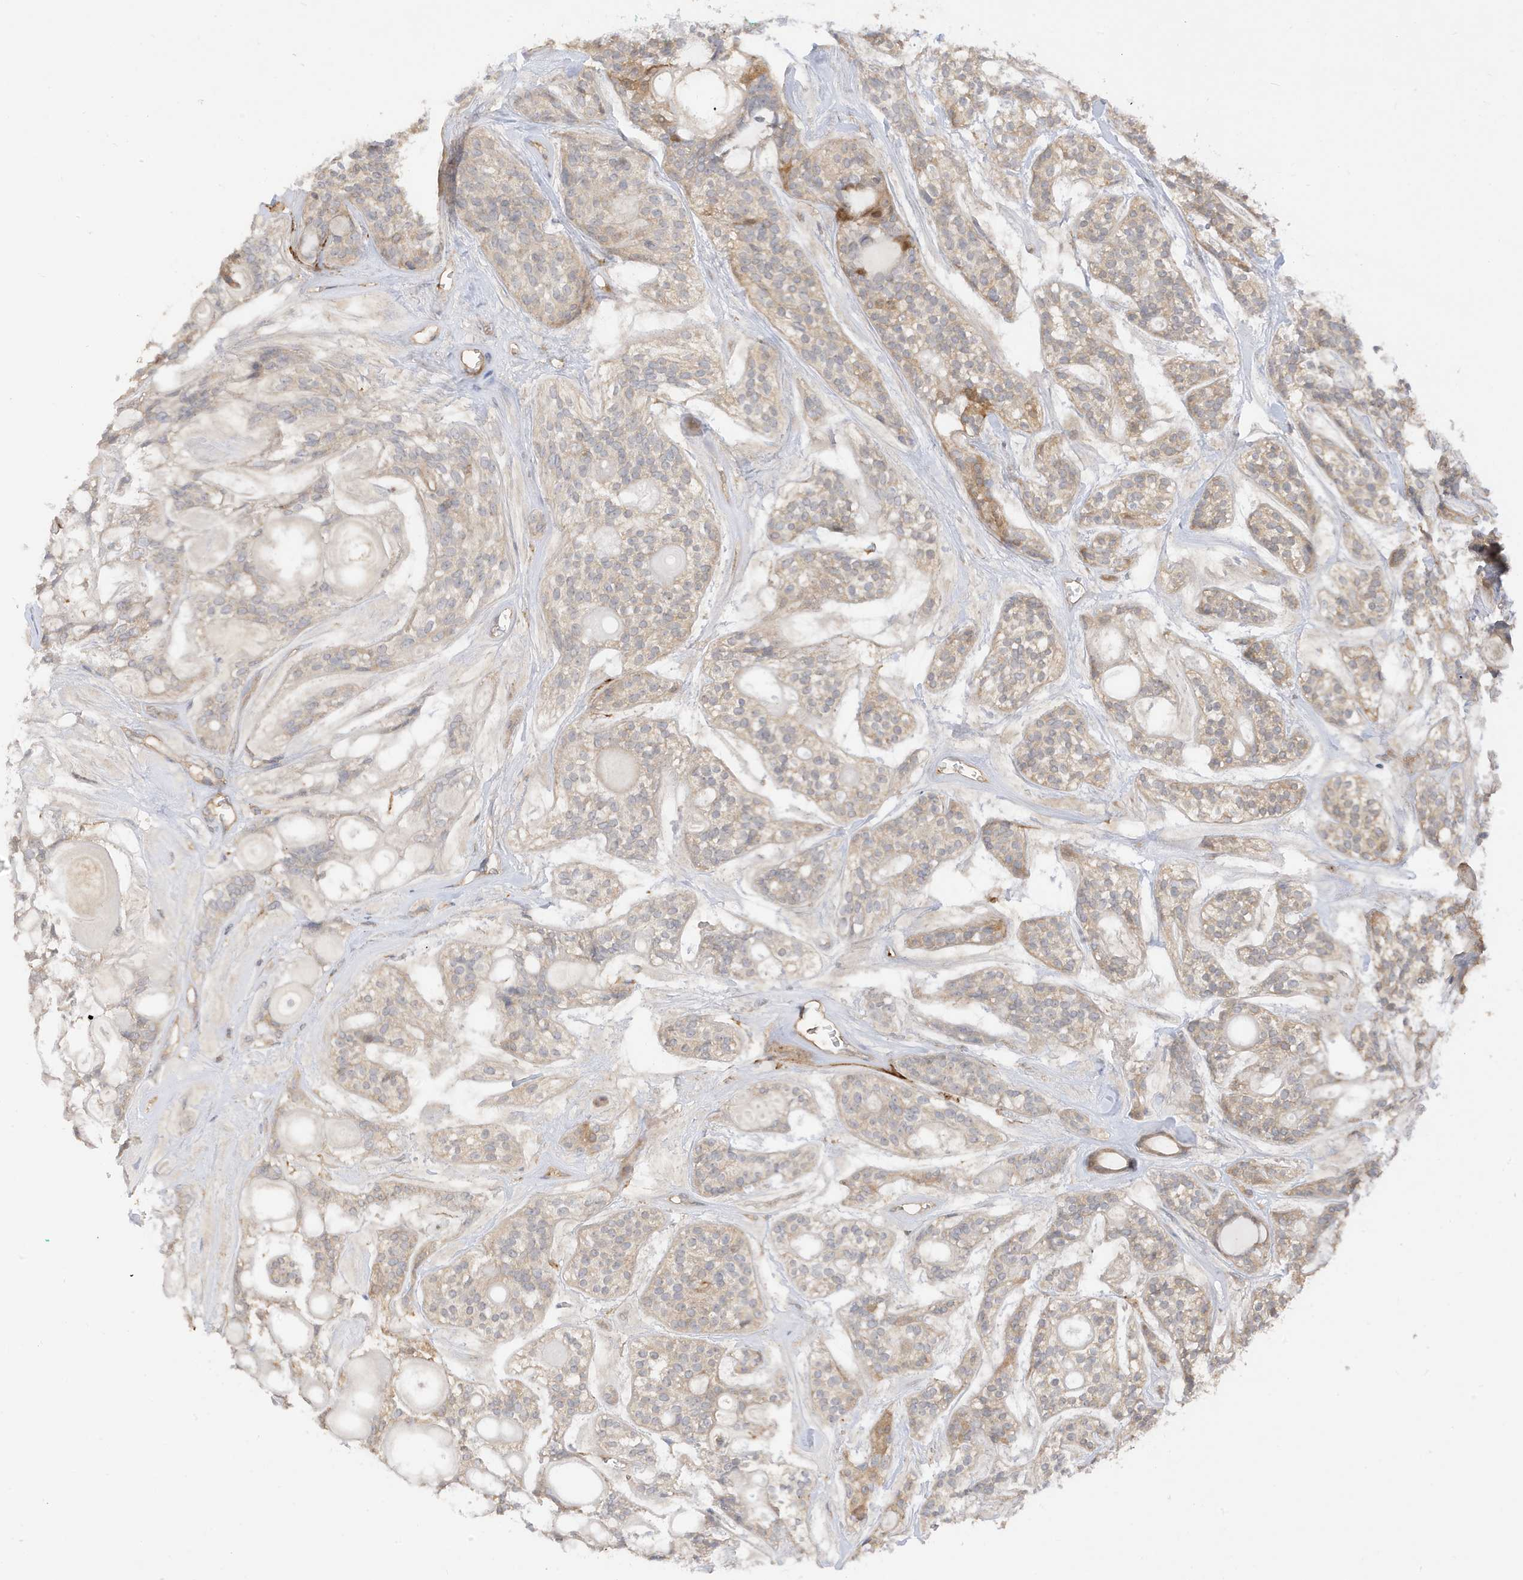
{"staining": {"intensity": "weak", "quantity": "<25%", "location": "cytoplasmic/membranous"}, "tissue": "head and neck cancer", "cell_type": "Tumor cells", "image_type": "cancer", "snomed": [{"axis": "morphology", "description": "Adenocarcinoma, NOS"}, {"axis": "topography", "description": "Head-Neck"}], "caption": "Adenocarcinoma (head and neck) was stained to show a protein in brown. There is no significant expression in tumor cells.", "gene": "PHACTR2", "patient": {"sex": "male", "age": 66}}